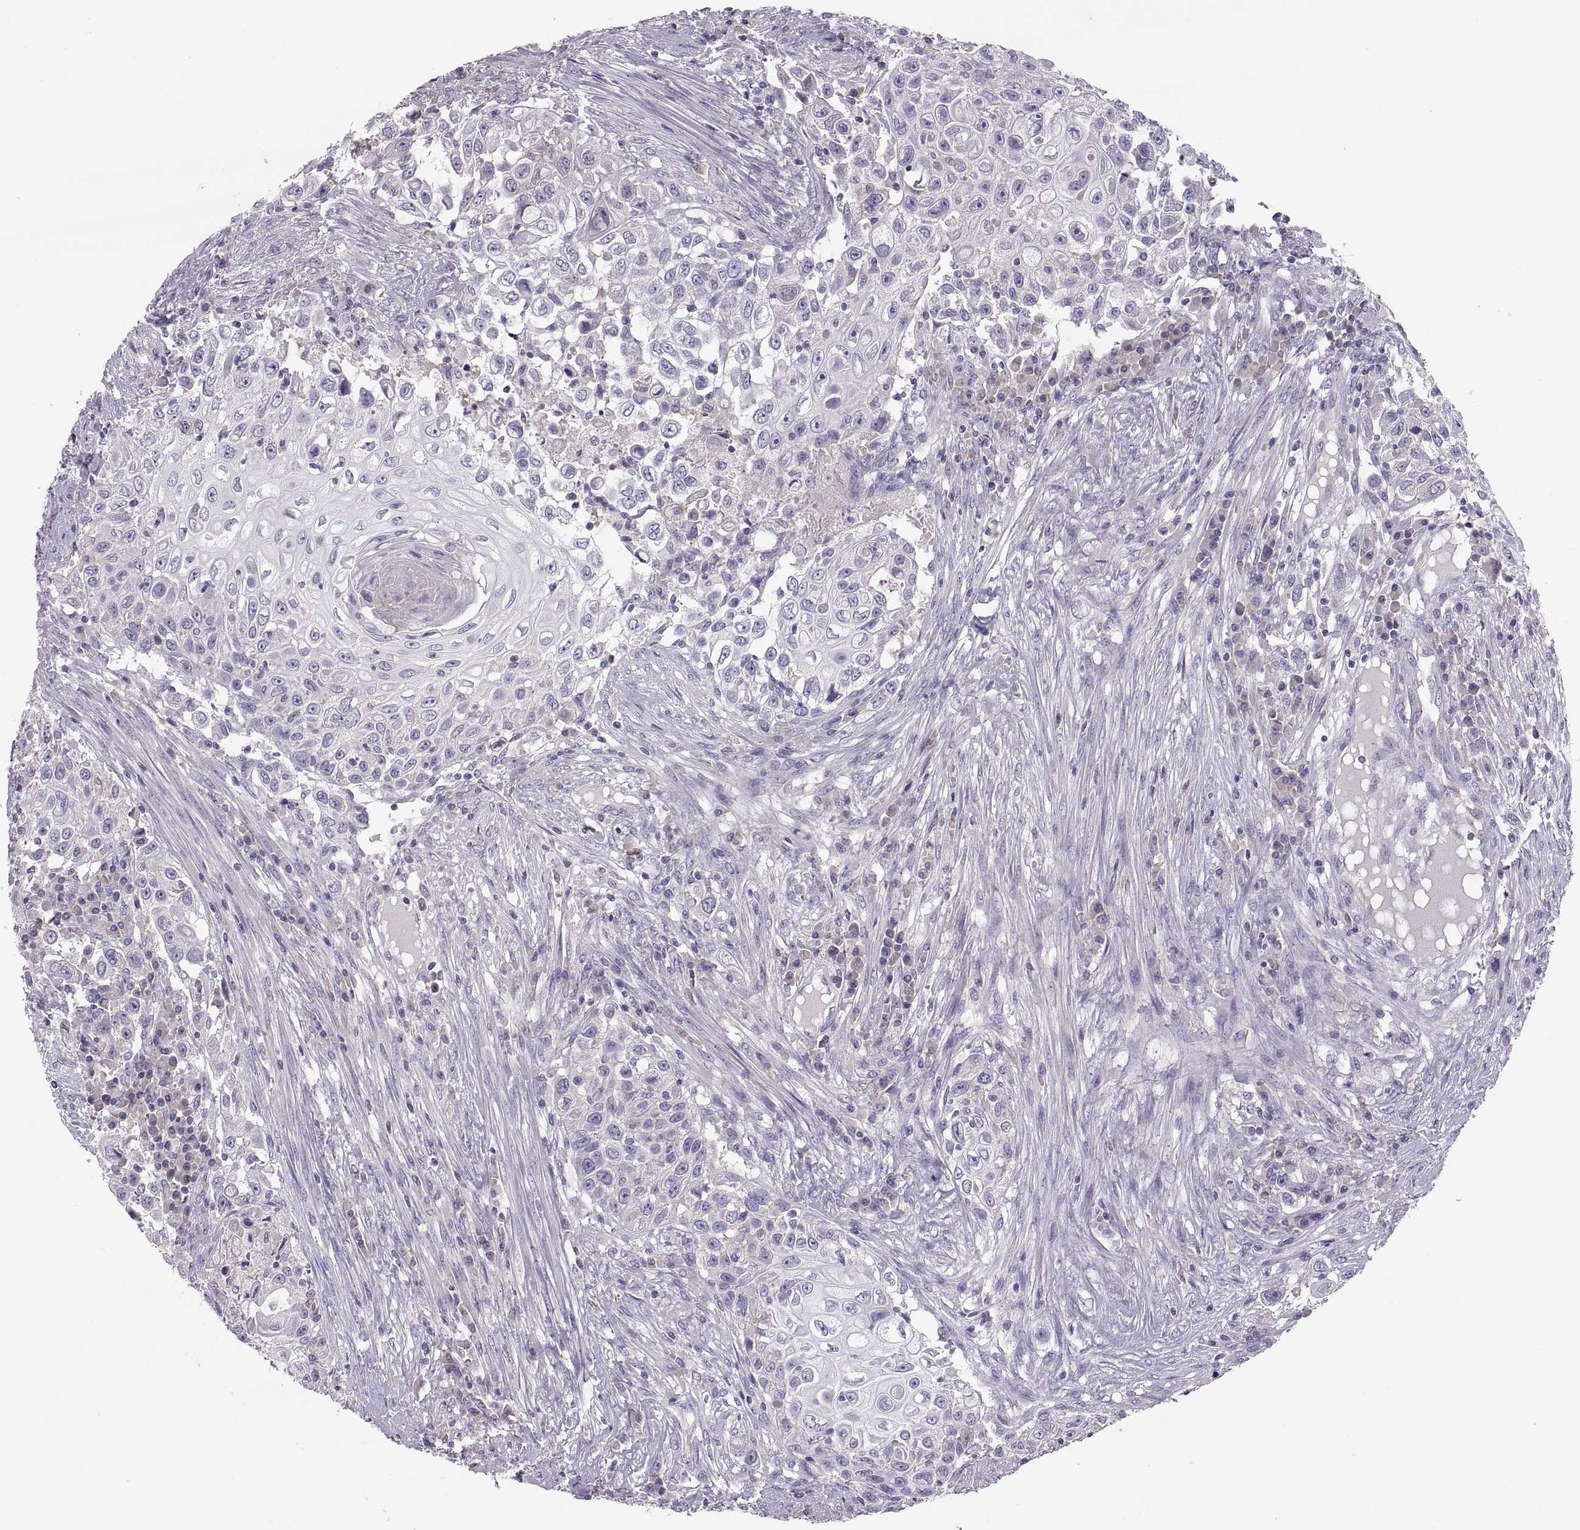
{"staining": {"intensity": "negative", "quantity": "none", "location": "none"}, "tissue": "urothelial cancer", "cell_type": "Tumor cells", "image_type": "cancer", "snomed": [{"axis": "morphology", "description": "Urothelial carcinoma, High grade"}, {"axis": "topography", "description": "Urinary bladder"}], "caption": "Micrograph shows no significant protein expression in tumor cells of urothelial carcinoma (high-grade).", "gene": "TBX19", "patient": {"sex": "female", "age": 56}}